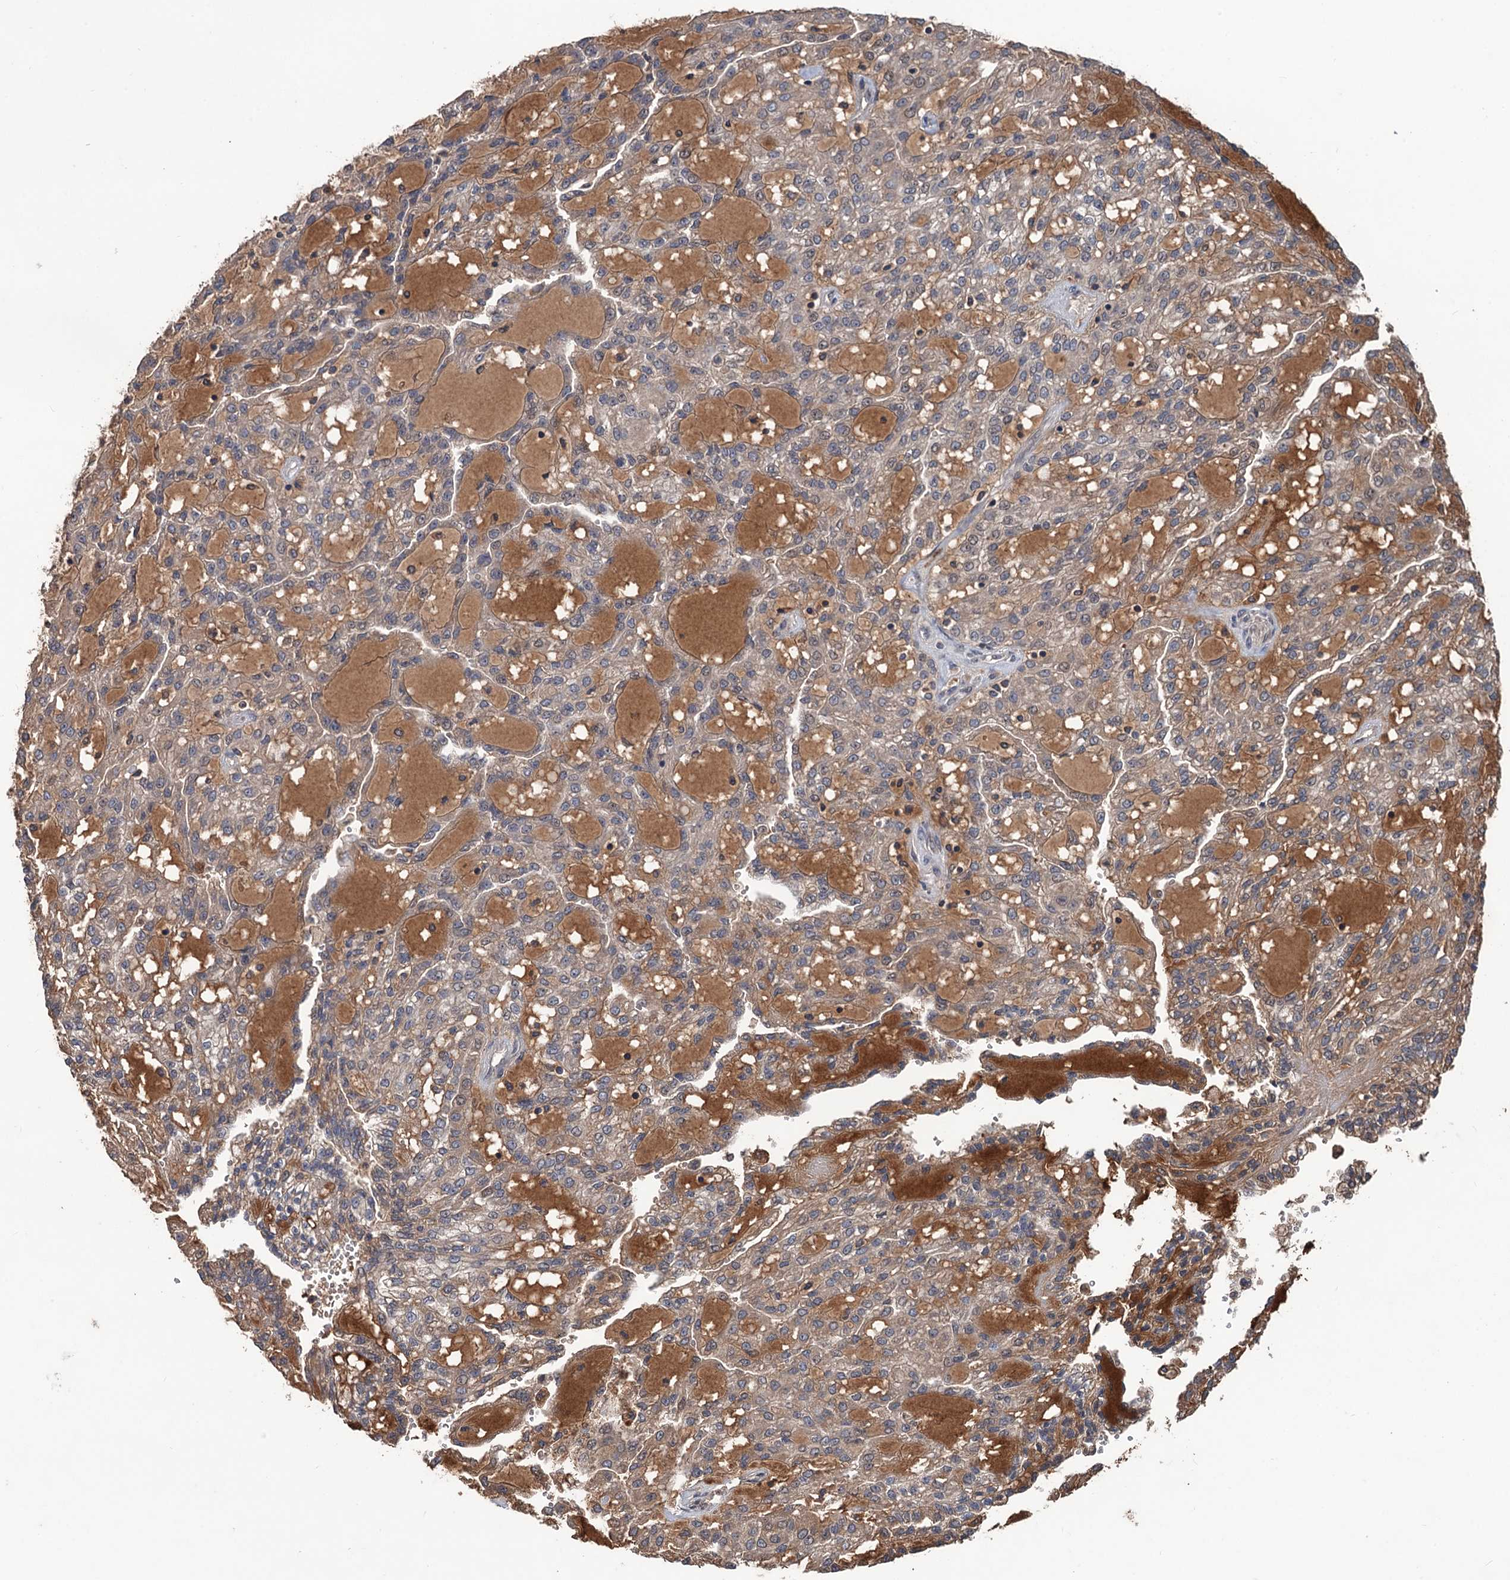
{"staining": {"intensity": "moderate", "quantity": "25%-75%", "location": "cytoplasmic/membranous"}, "tissue": "renal cancer", "cell_type": "Tumor cells", "image_type": "cancer", "snomed": [{"axis": "morphology", "description": "Adenocarcinoma, NOS"}, {"axis": "topography", "description": "Kidney"}], "caption": "DAB immunohistochemical staining of renal cancer shows moderate cytoplasmic/membranous protein expression in about 25%-75% of tumor cells.", "gene": "ZNF438", "patient": {"sex": "male", "age": 63}}